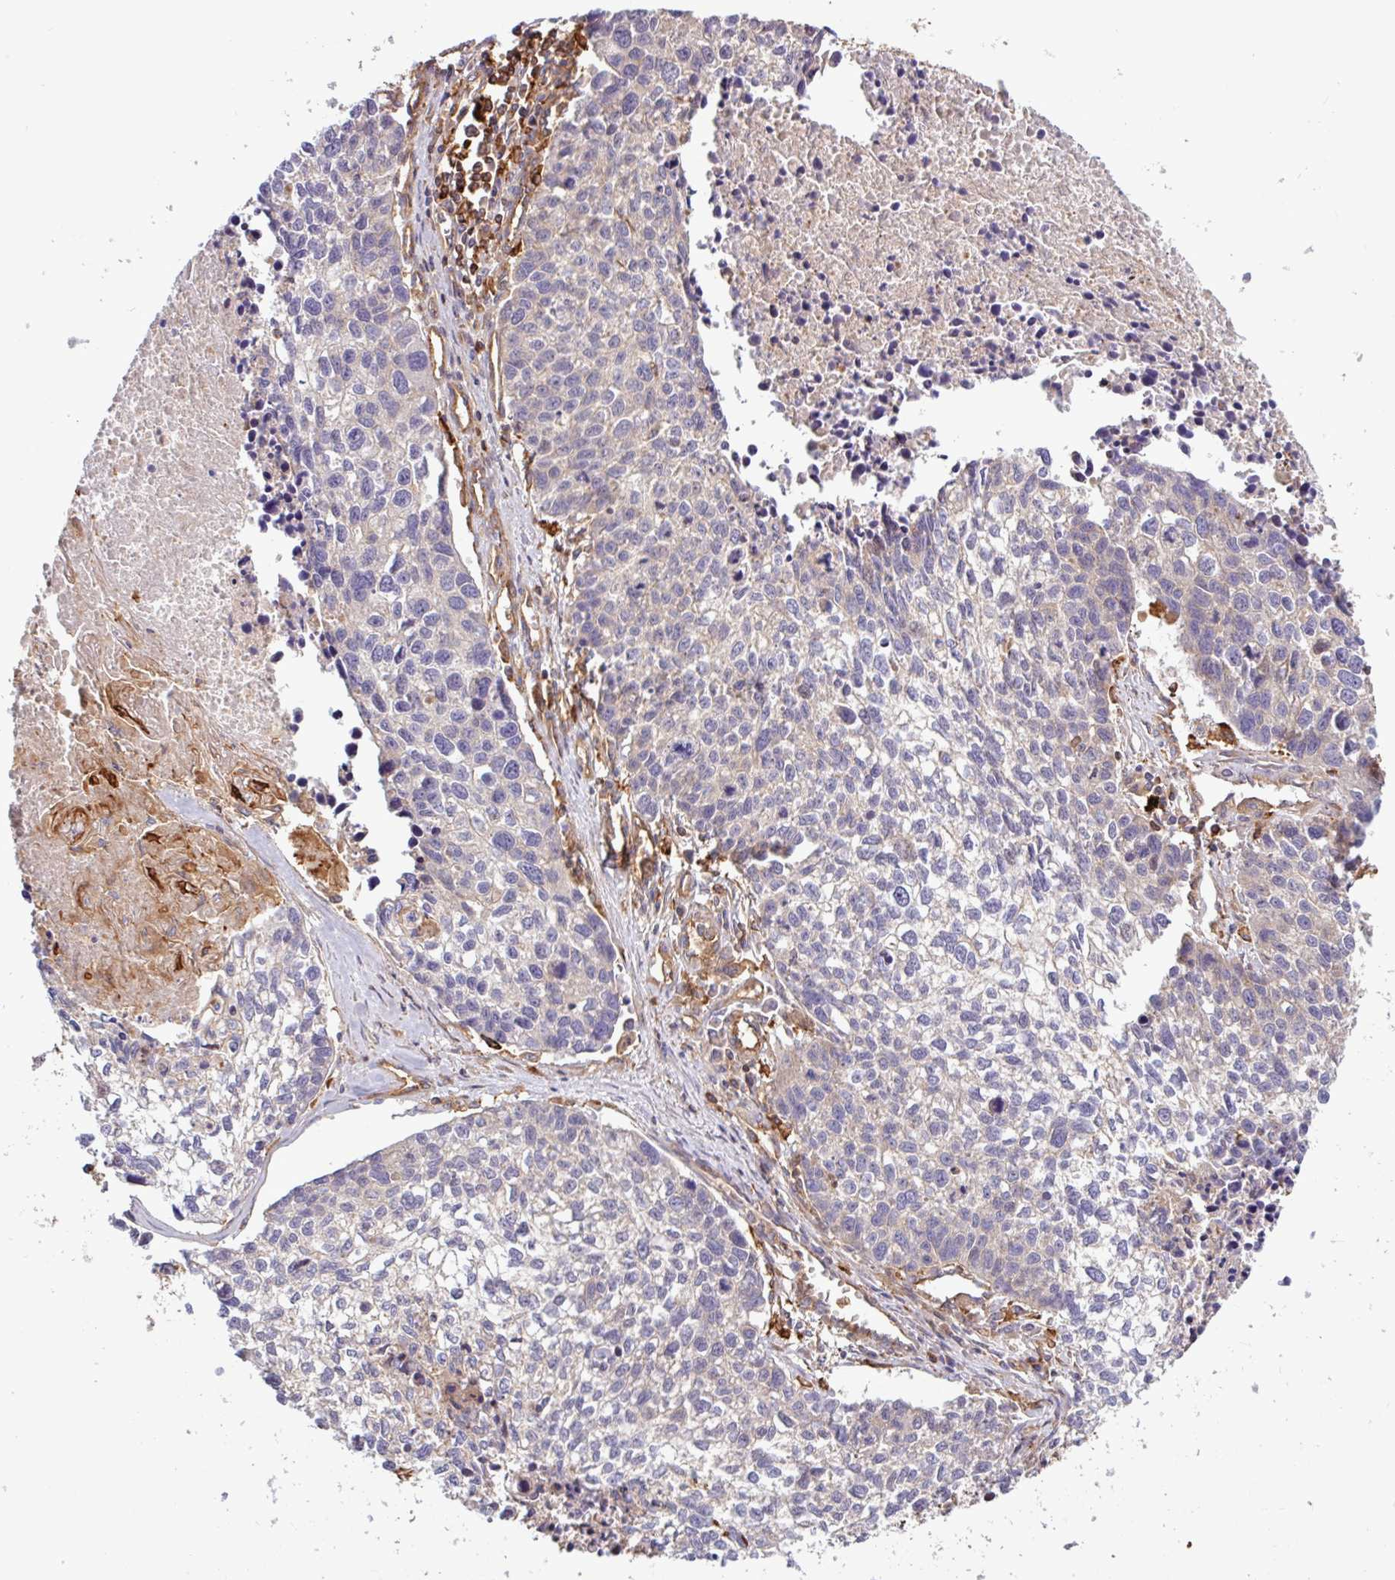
{"staining": {"intensity": "weak", "quantity": "<25%", "location": "cytoplasmic/membranous"}, "tissue": "lung cancer", "cell_type": "Tumor cells", "image_type": "cancer", "snomed": [{"axis": "morphology", "description": "Squamous cell carcinoma, NOS"}, {"axis": "topography", "description": "Lung"}], "caption": "IHC photomicrograph of neoplastic tissue: squamous cell carcinoma (lung) stained with DAB (3,3'-diaminobenzidine) shows no significant protein expression in tumor cells.", "gene": "ACTR3", "patient": {"sex": "male", "age": 74}}